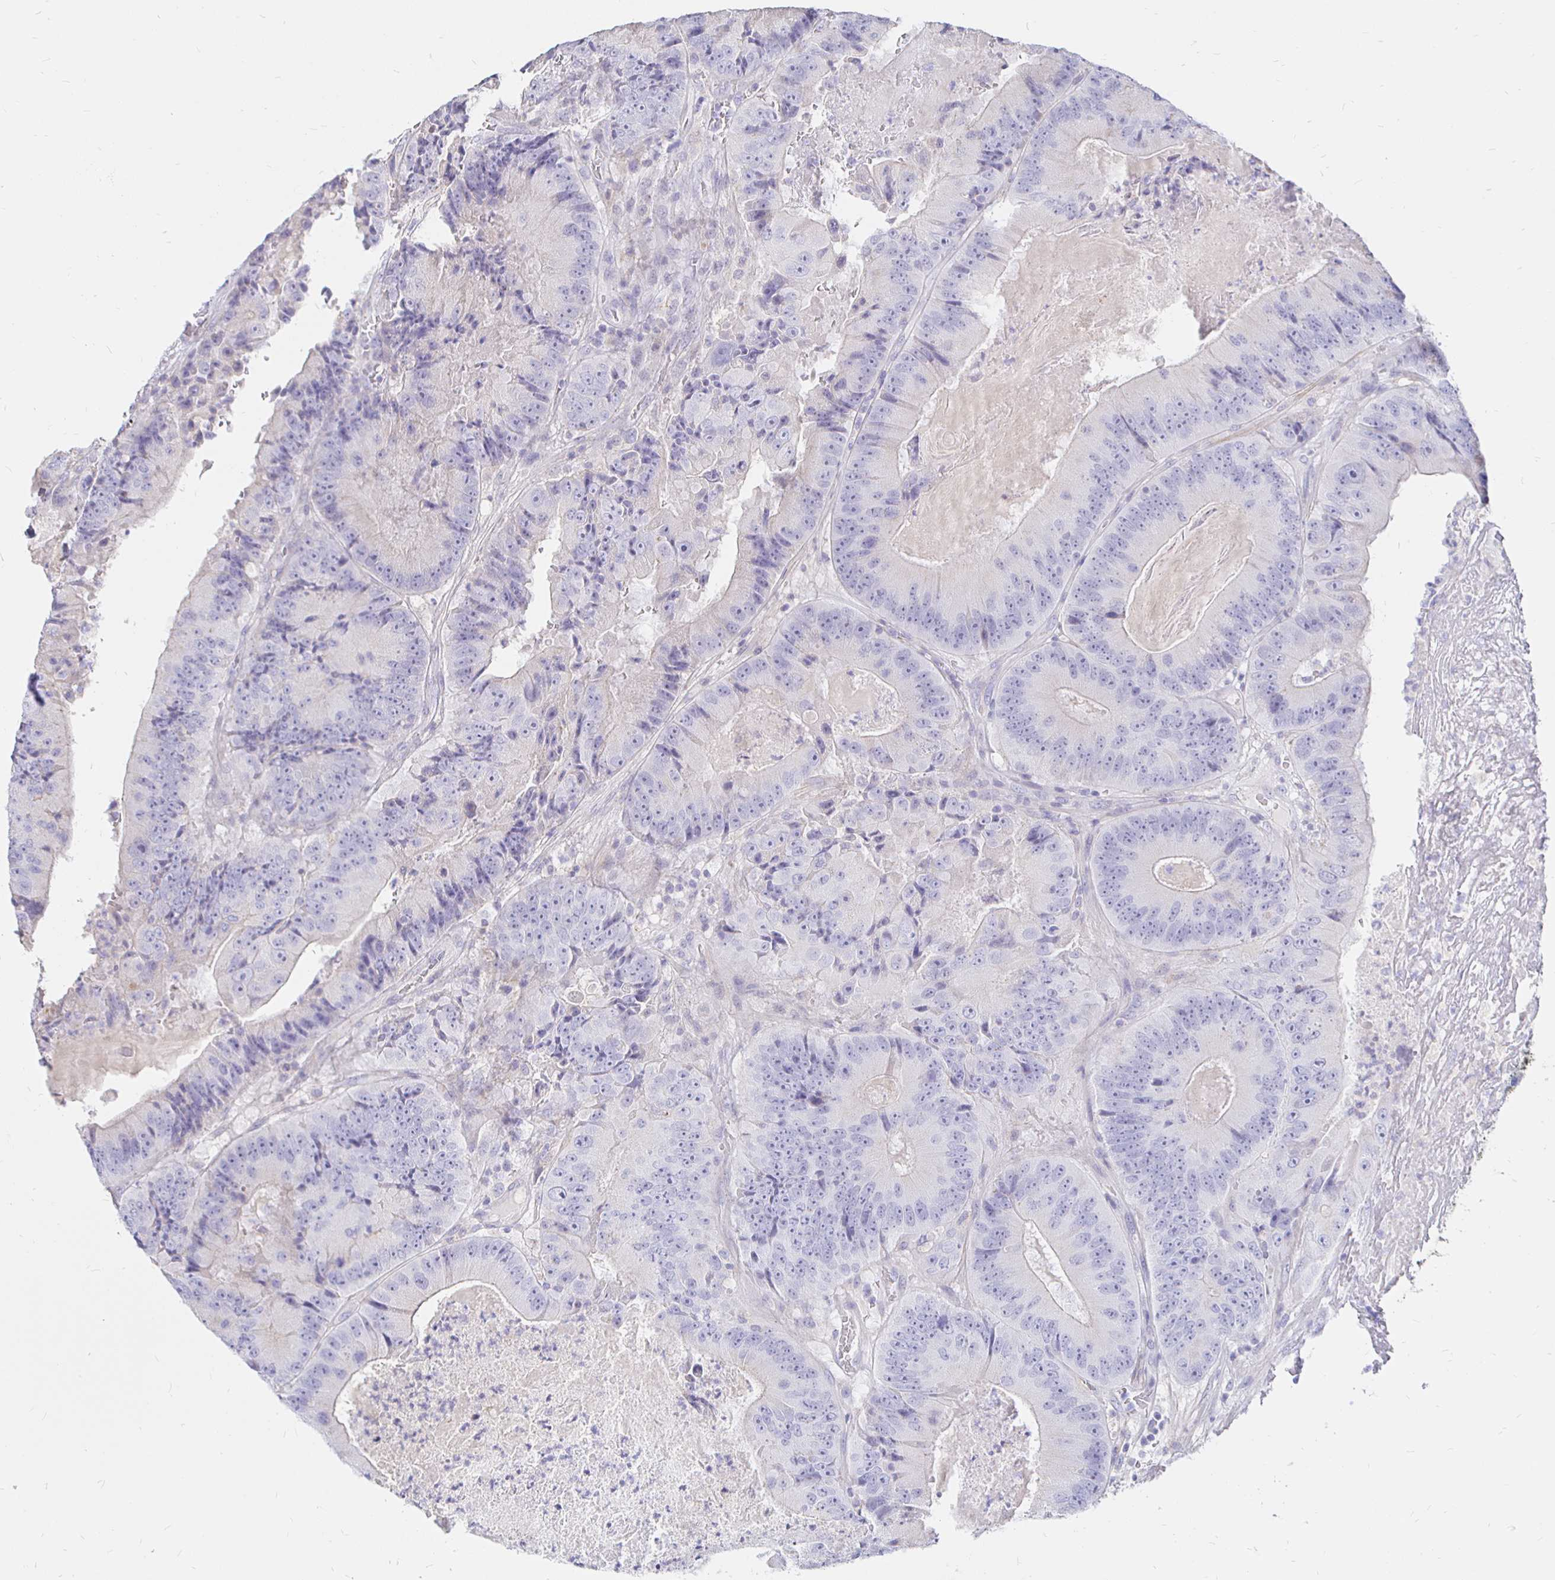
{"staining": {"intensity": "negative", "quantity": "none", "location": "none"}, "tissue": "colorectal cancer", "cell_type": "Tumor cells", "image_type": "cancer", "snomed": [{"axis": "morphology", "description": "Adenocarcinoma, NOS"}, {"axis": "topography", "description": "Colon"}], "caption": "IHC of human colorectal adenocarcinoma displays no staining in tumor cells.", "gene": "NECAB1", "patient": {"sex": "female", "age": 86}}